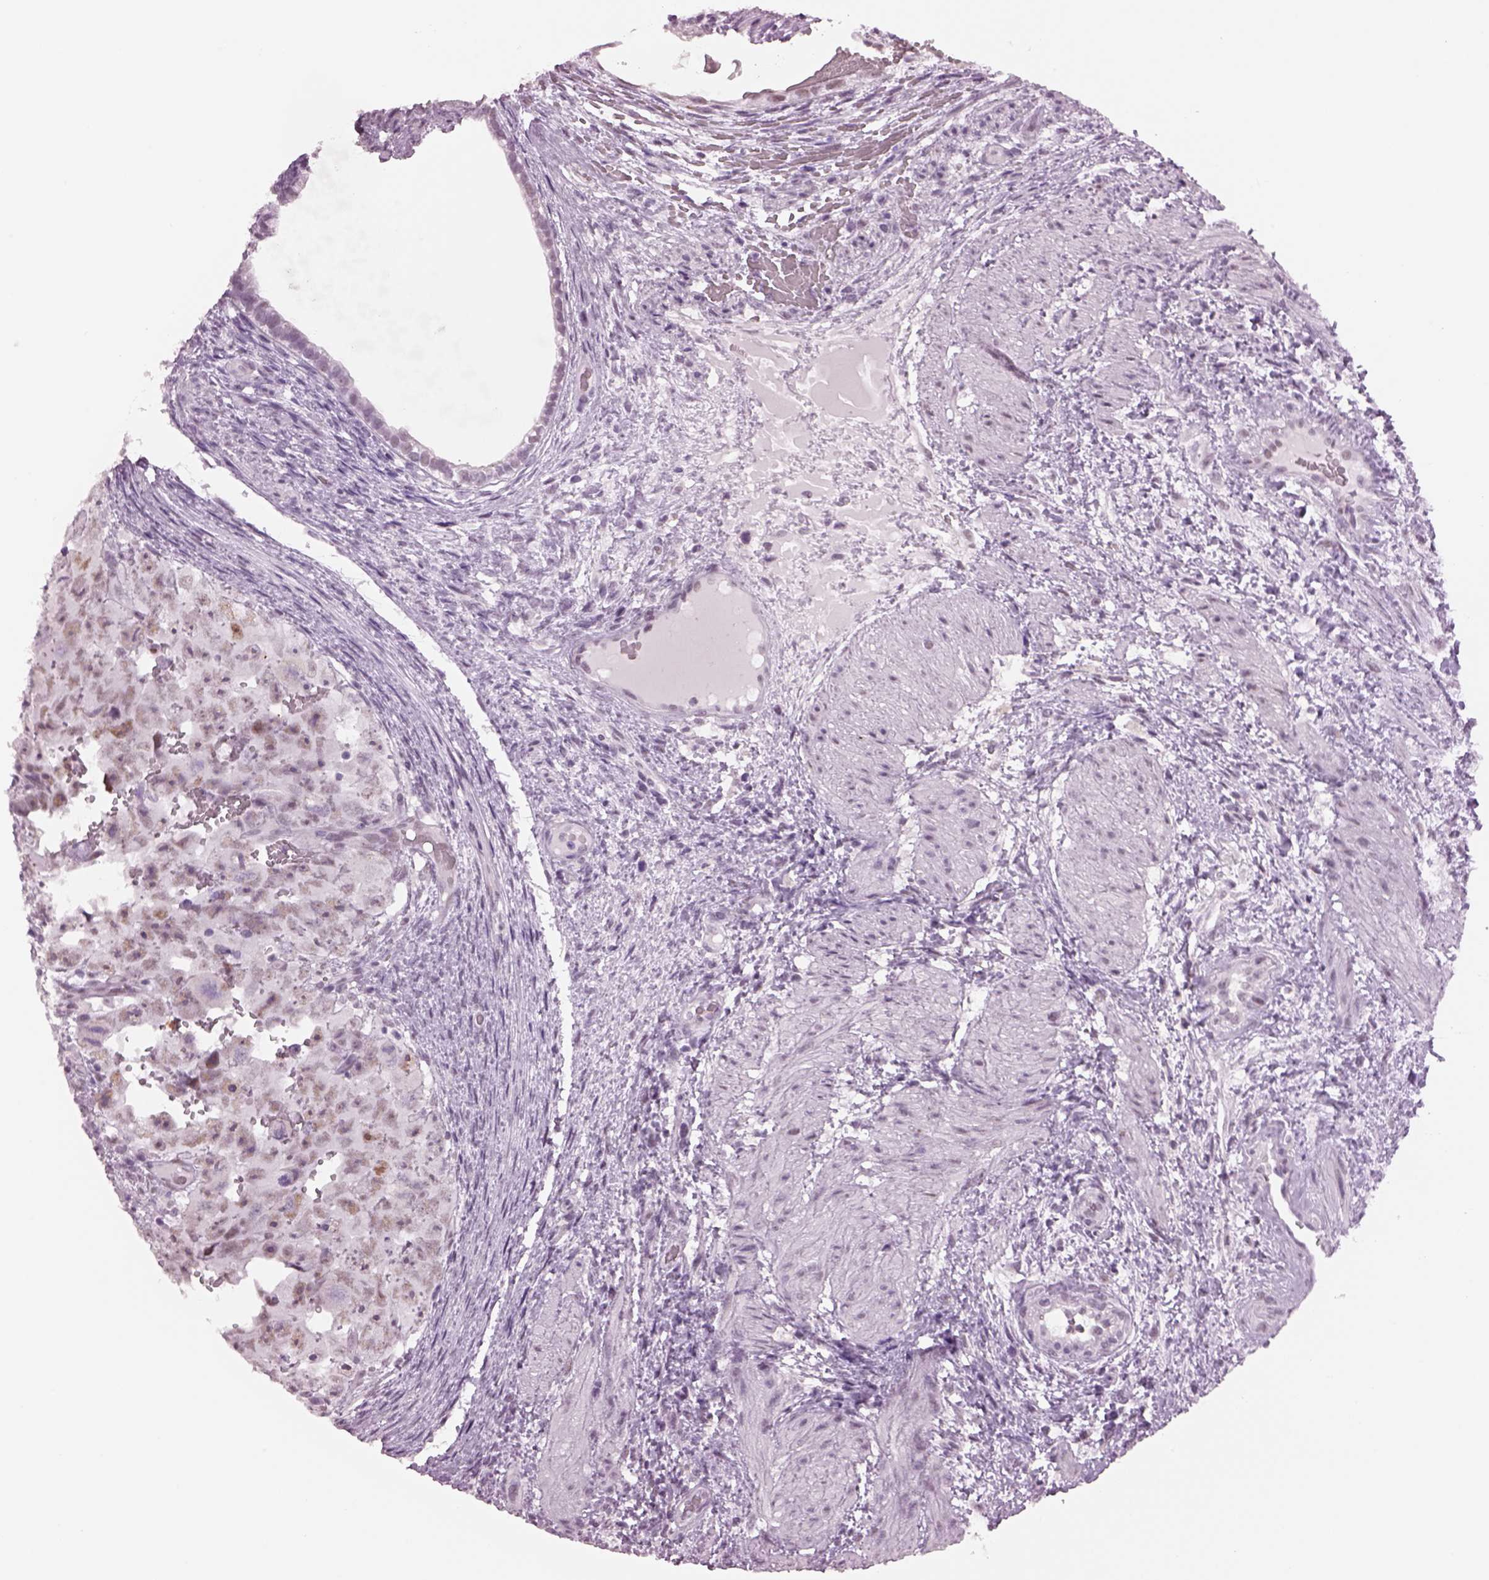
{"staining": {"intensity": "weak", "quantity": ">75%", "location": "nuclear"}, "tissue": "testis cancer", "cell_type": "Tumor cells", "image_type": "cancer", "snomed": [{"axis": "morphology", "description": "Normal tissue, NOS"}, {"axis": "morphology", "description": "Carcinoma, Embryonal, NOS"}, {"axis": "topography", "description": "Testis"}, {"axis": "topography", "description": "Epididymis"}], "caption": "Weak nuclear staining is present in about >75% of tumor cells in testis embryonal carcinoma.", "gene": "ACOD1", "patient": {"sex": "male", "age": 24}}